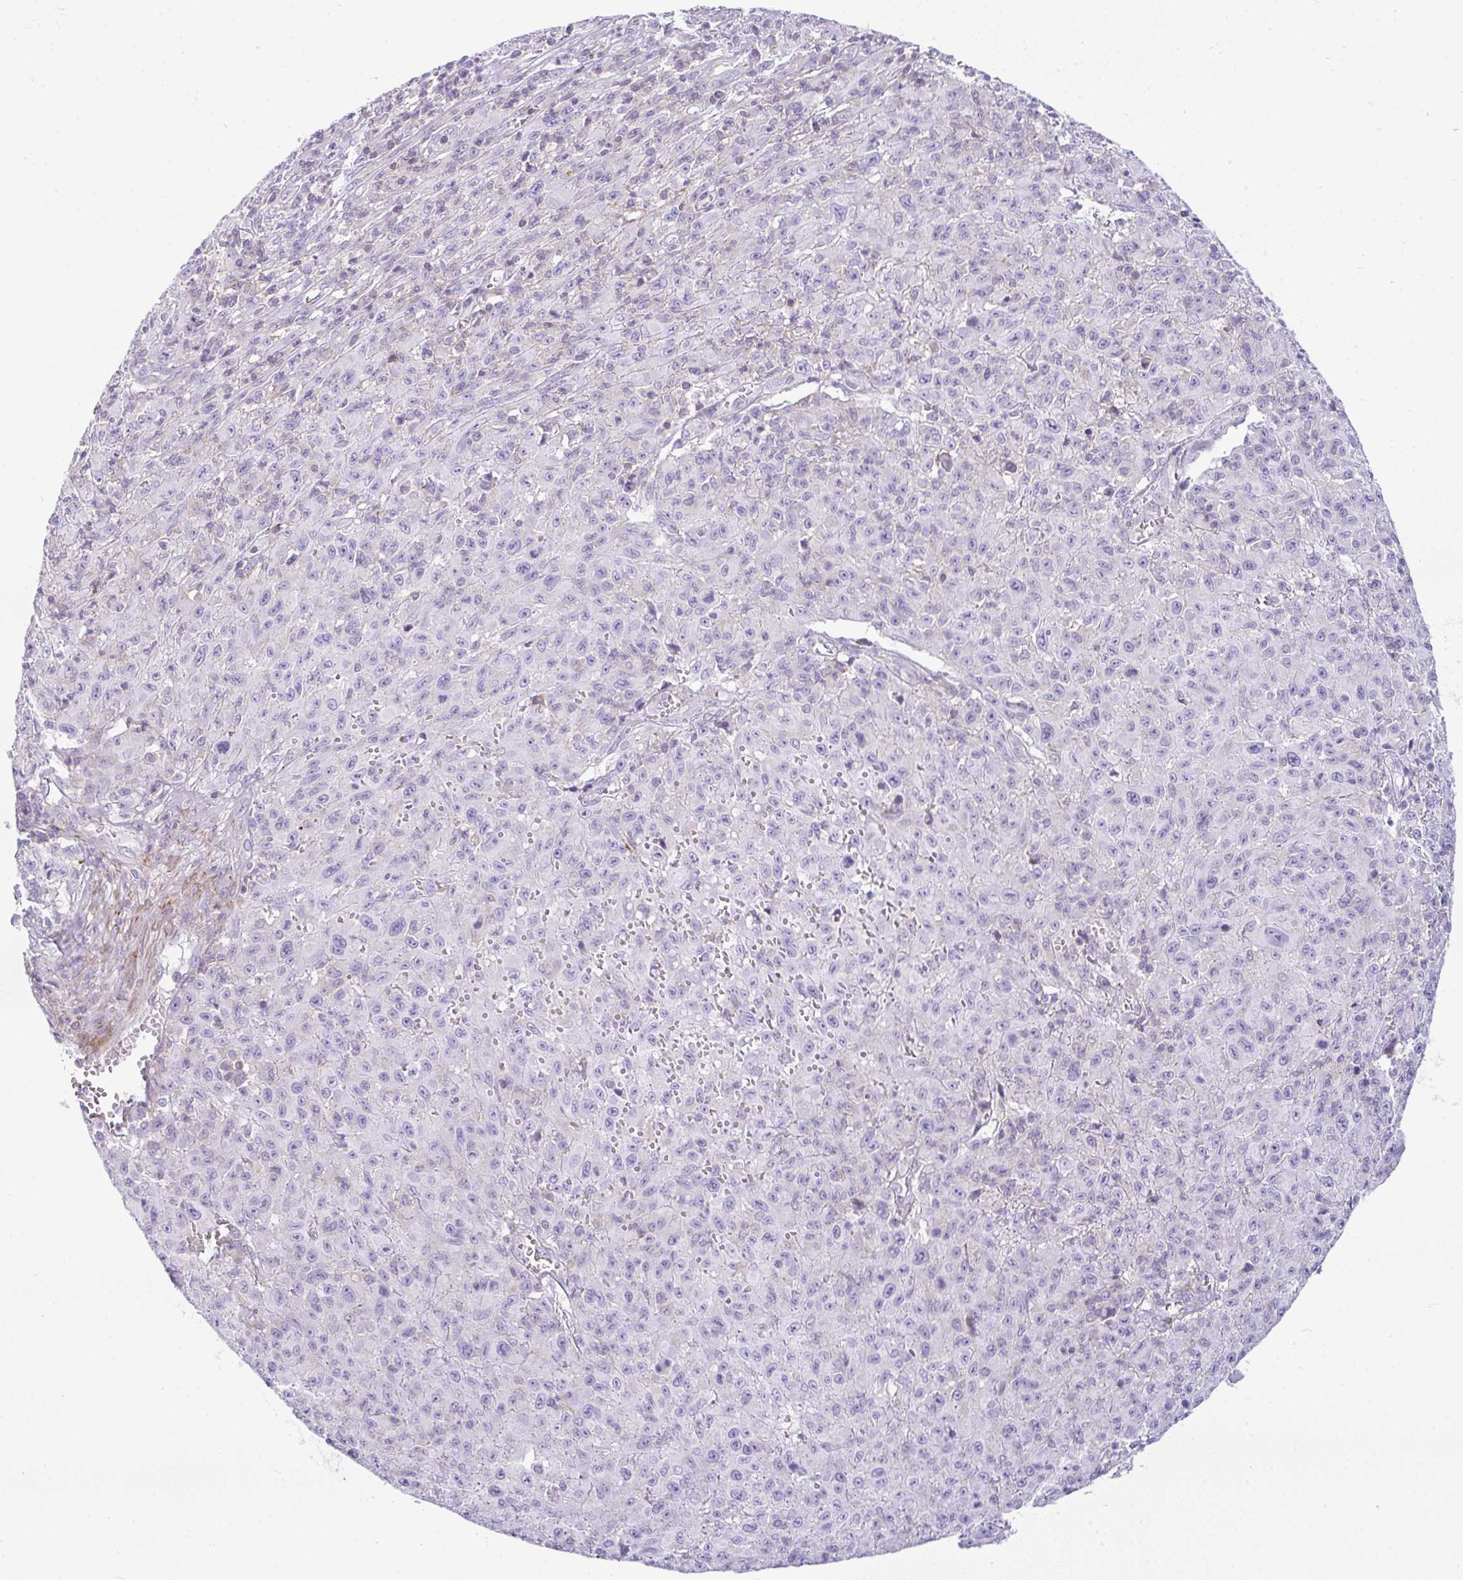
{"staining": {"intensity": "negative", "quantity": "none", "location": "none"}, "tissue": "melanoma", "cell_type": "Tumor cells", "image_type": "cancer", "snomed": [{"axis": "morphology", "description": "Malignant melanoma, NOS"}, {"axis": "topography", "description": "Skin"}], "caption": "This is an immunohistochemistry (IHC) photomicrograph of melanoma. There is no positivity in tumor cells.", "gene": "CDRT15", "patient": {"sex": "male", "age": 46}}